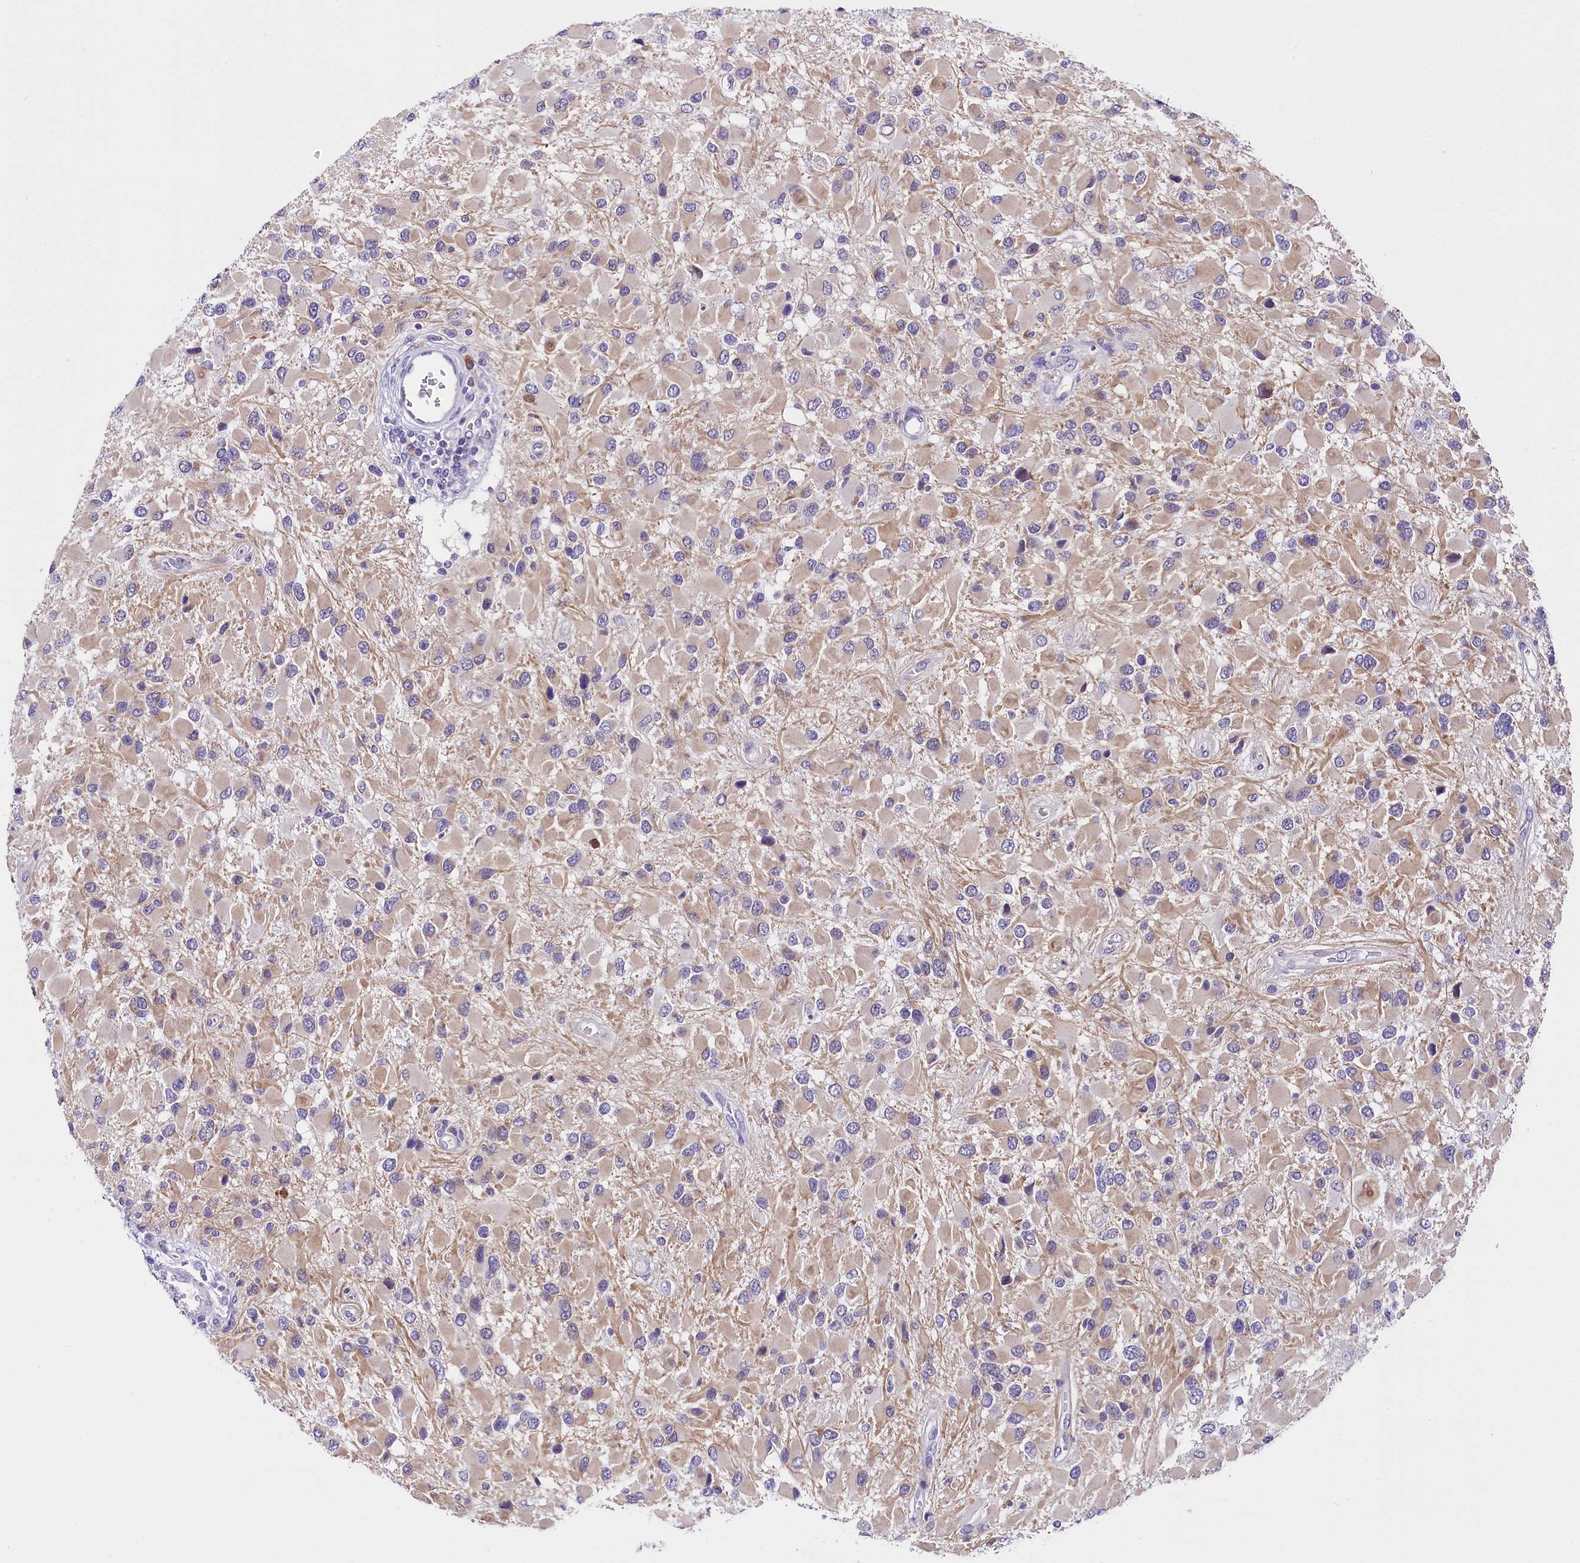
{"staining": {"intensity": "negative", "quantity": "none", "location": "none"}, "tissue": "glioma", "cell_type": "Tumor cells", "image_type": "cancer", "snomed": [{"axis": "morphology", "description": "Glioma, malignant, High grade"}, {"axis": "topography", "description": "Brain"}], "caption": "A micrograph of glioma stained for a protein demonstrates no brown staining in tumor cells.", "gene": "IQCN", "patient": {"sex": "male", "age": 53}}